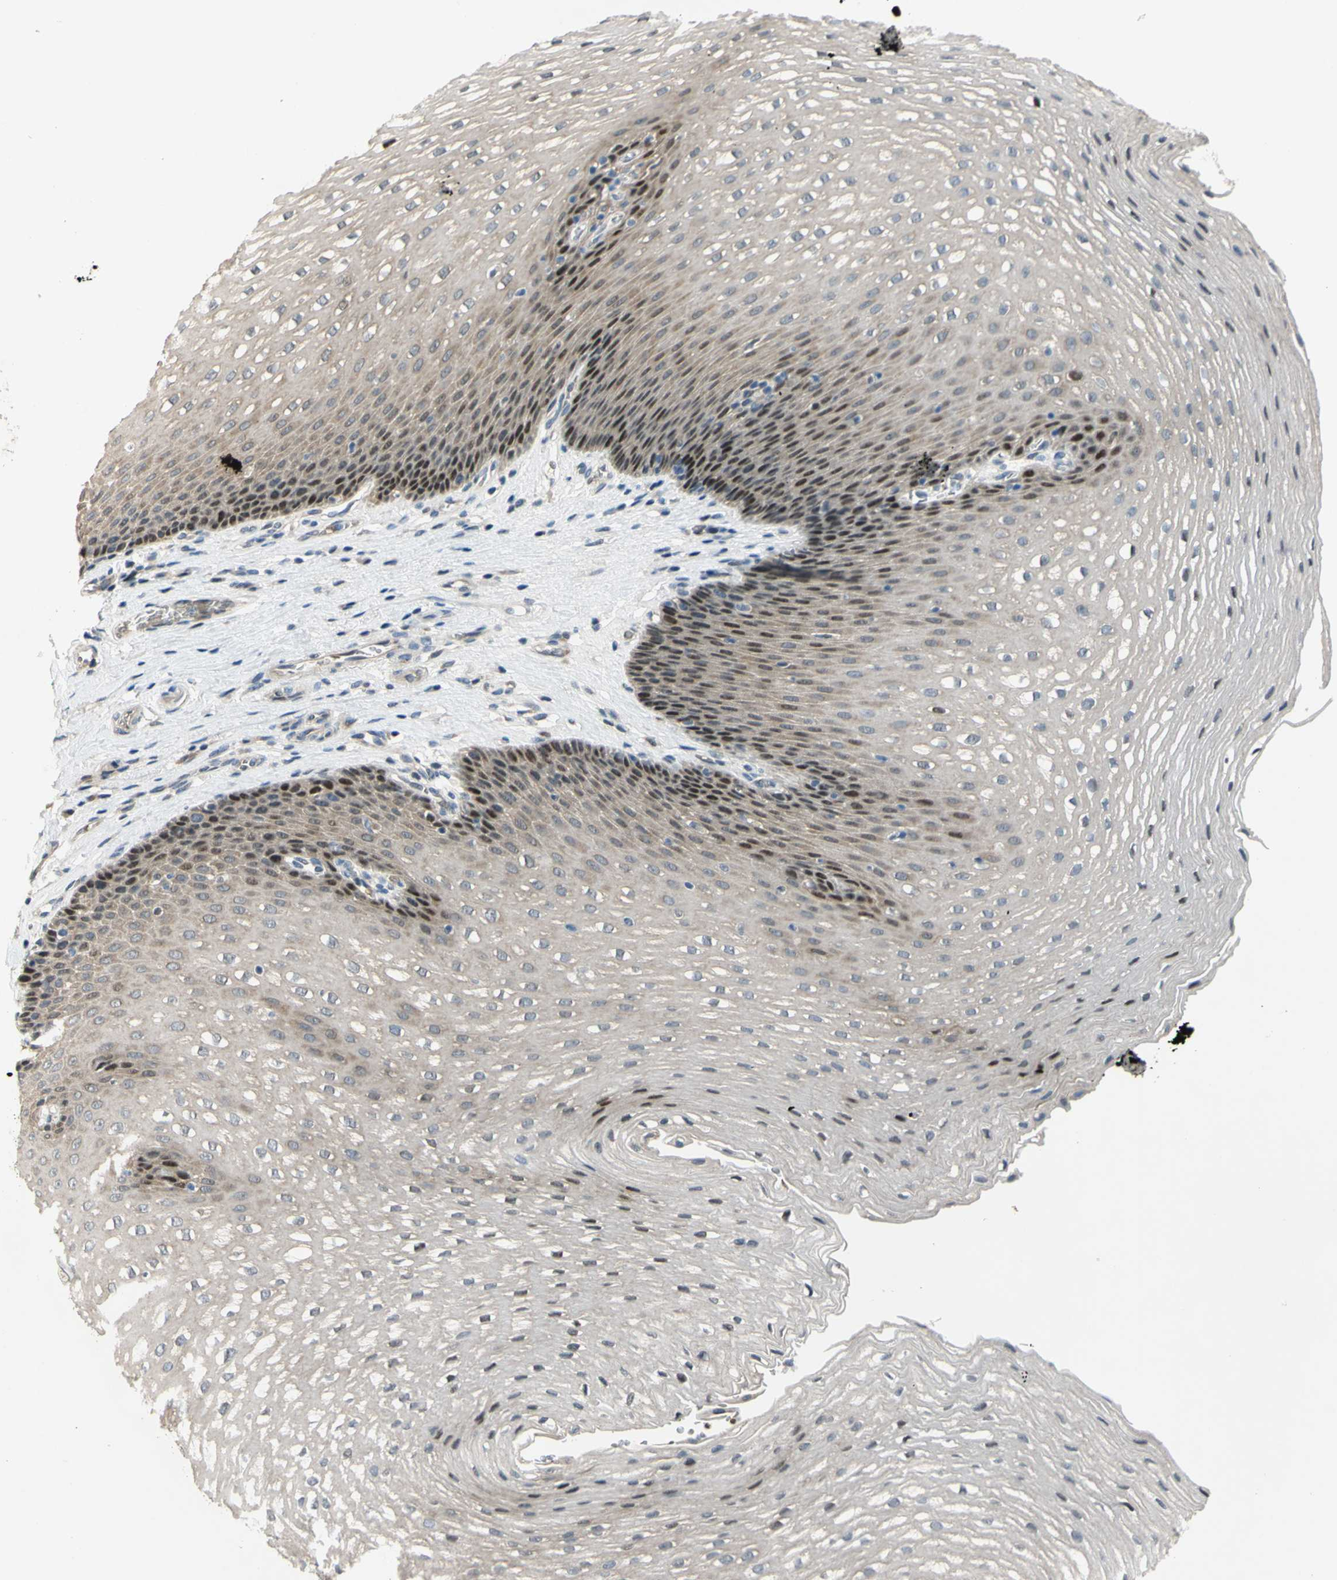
{"staining": {"intensity": "moderate", "quantity": "<25%", "location": "cytoplasmic/membranous,nuclear"}, "tissue": "esophagus", "cell_type": "Squamous epithelial cells", "image_type": "normal", "snomed": [{"axis": "morphology", "description": "Normal tissue, NOS"}, {"axis": "topography", "description": "Esophagus"}], "caption": "The immunohistochemical stain shows moderate cytoplasmic/membranous,nuclear positivity in squamous epithelial cells of benign esophagus. Nuclei are stained in blue.", "gene": "ZNF184", "patient": {"sex": "male", "age": 48}}